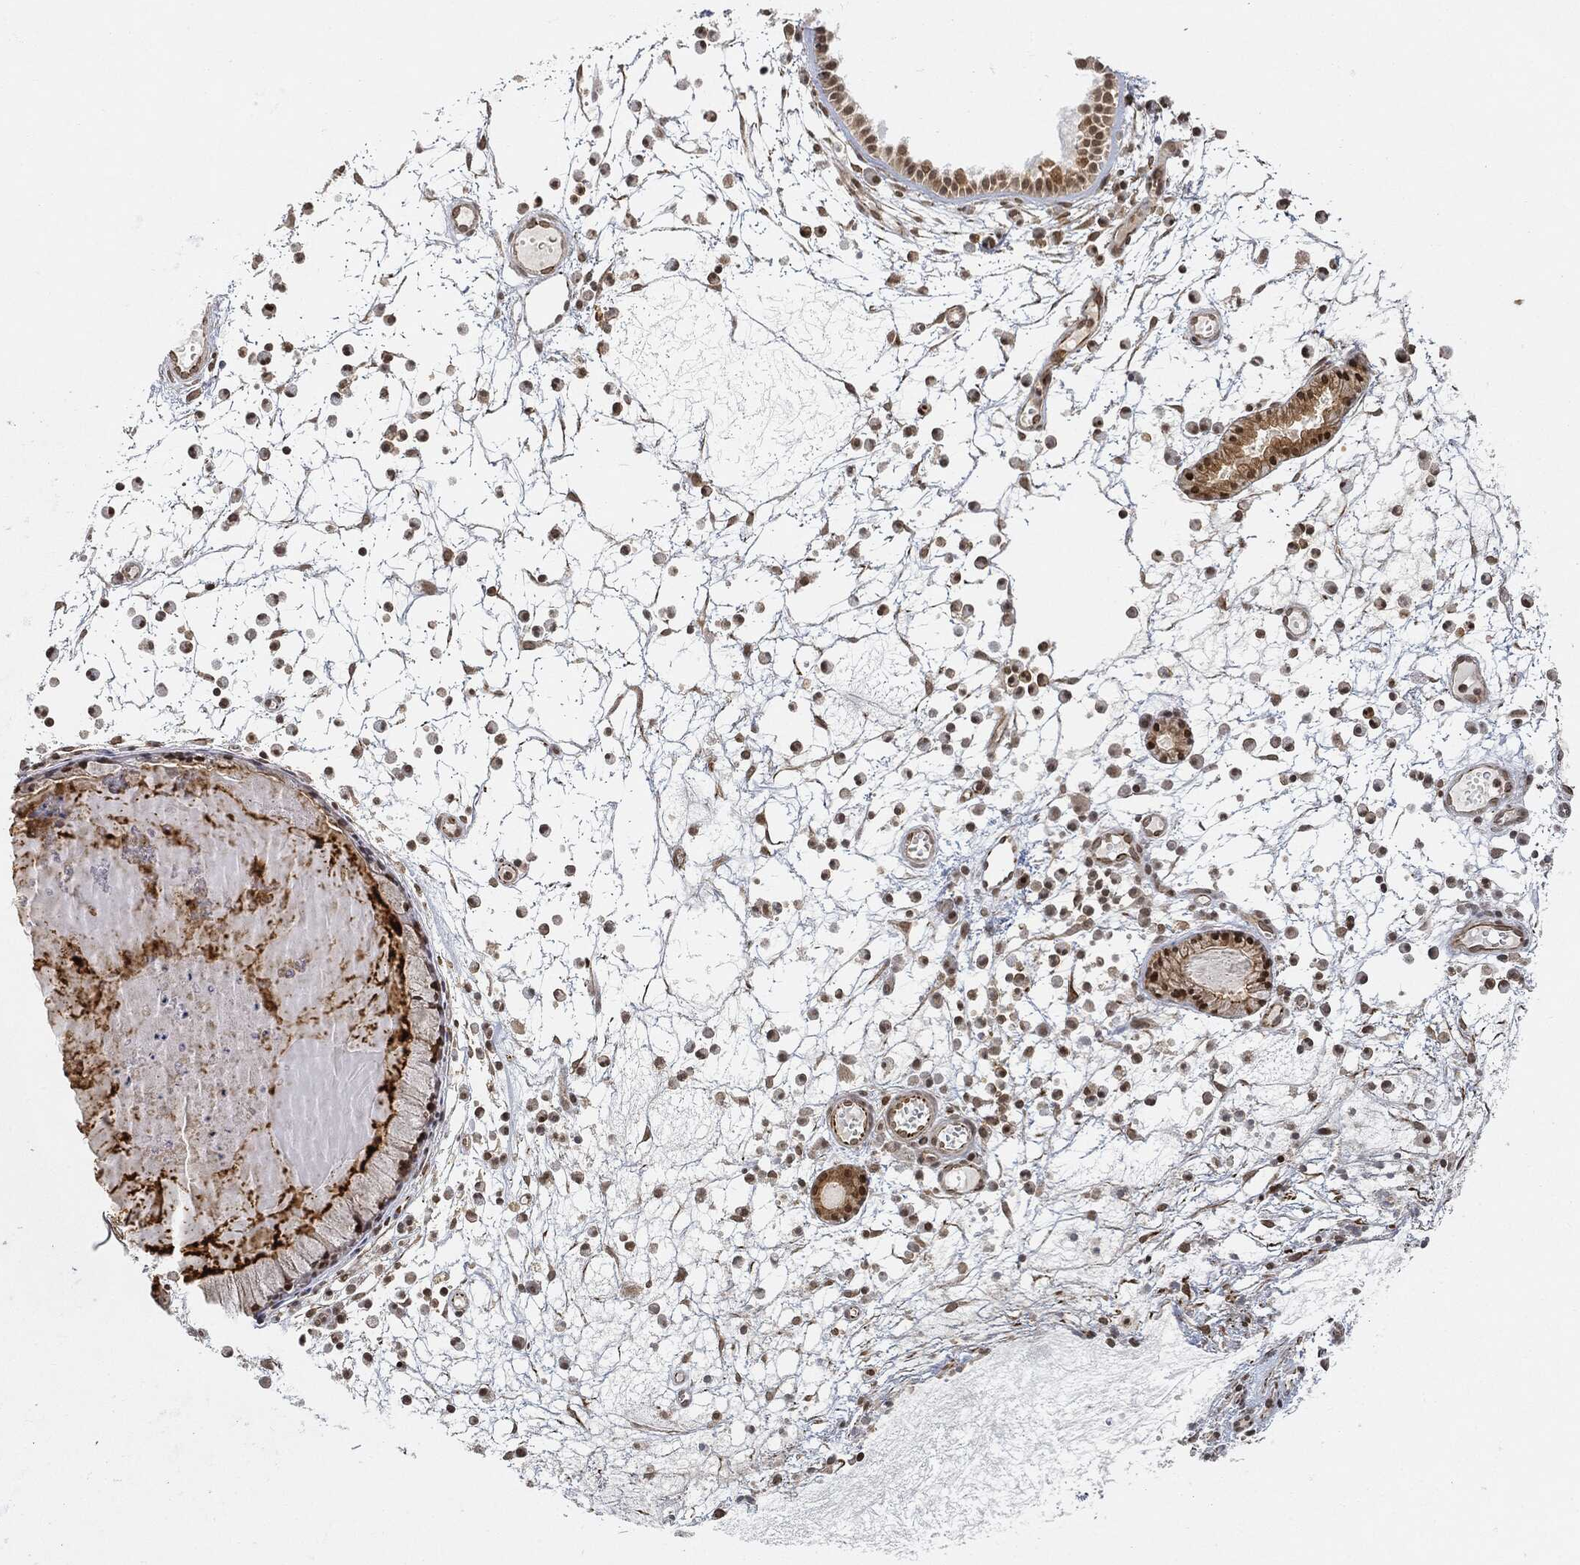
{"staining": {"intensity": "strong", "quantity": ">75%", "location": "cytoplasmic/membranous"}, "tissue": "nasopharynx", "cell_type": "Respiratory epithelial cells", "image_type": "normal", "snomed": [{"axis": "morphology", "description": "Normal tissue, NOS"}, {"axis": "topography", "description": "Nasopharynx"}], "caption": "About >75% of respiratory epithelial cells in benign human nasopharynx demonstrate strong cytoplasmic/membranous protein staining as visualized by brown immunohistochemical staining.", "gene": "CIB1", "patient": {"sex": "female", "age": 73}}